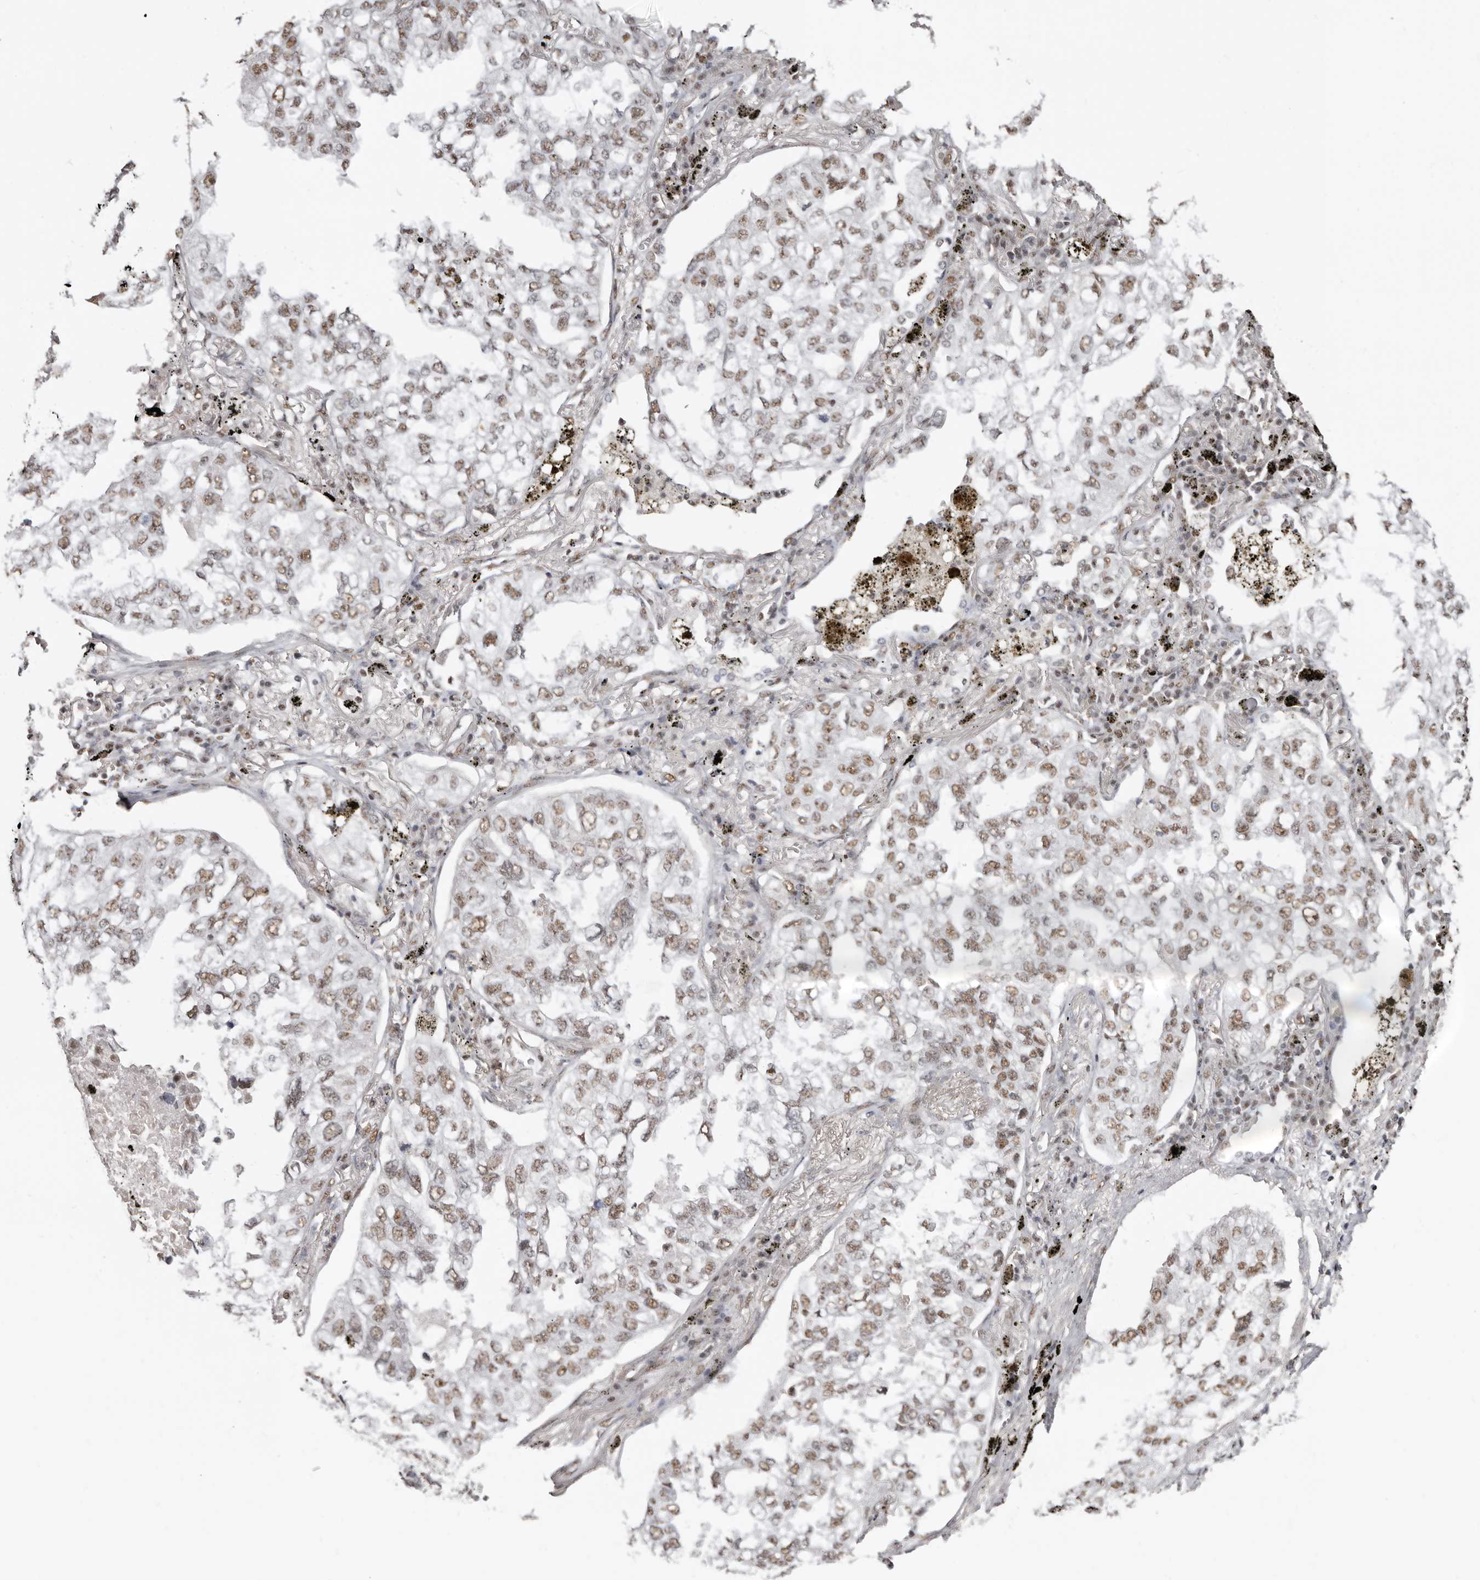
{"staining": {"intensity": "moderate", "quantity": ">75%", "location": "nuclear"}, "tissue": "lung cancer", "cell_type": "Tumor cells", "image_type": "cancer", "snomed": [{"axis": "morphology", "description": "Adenocarcinoma, NOS"}, {"axis": "topography", "description": "Lung"}], "caption": "Protein staining of lung adenocarcinoma tissue displays moderate nuclear positivity in about >75% of tumor cells. (IHC, brightfield microscopy, high magnification).", "gene": "SCAF4", "patient": {"sex": "male", "age": 65}}